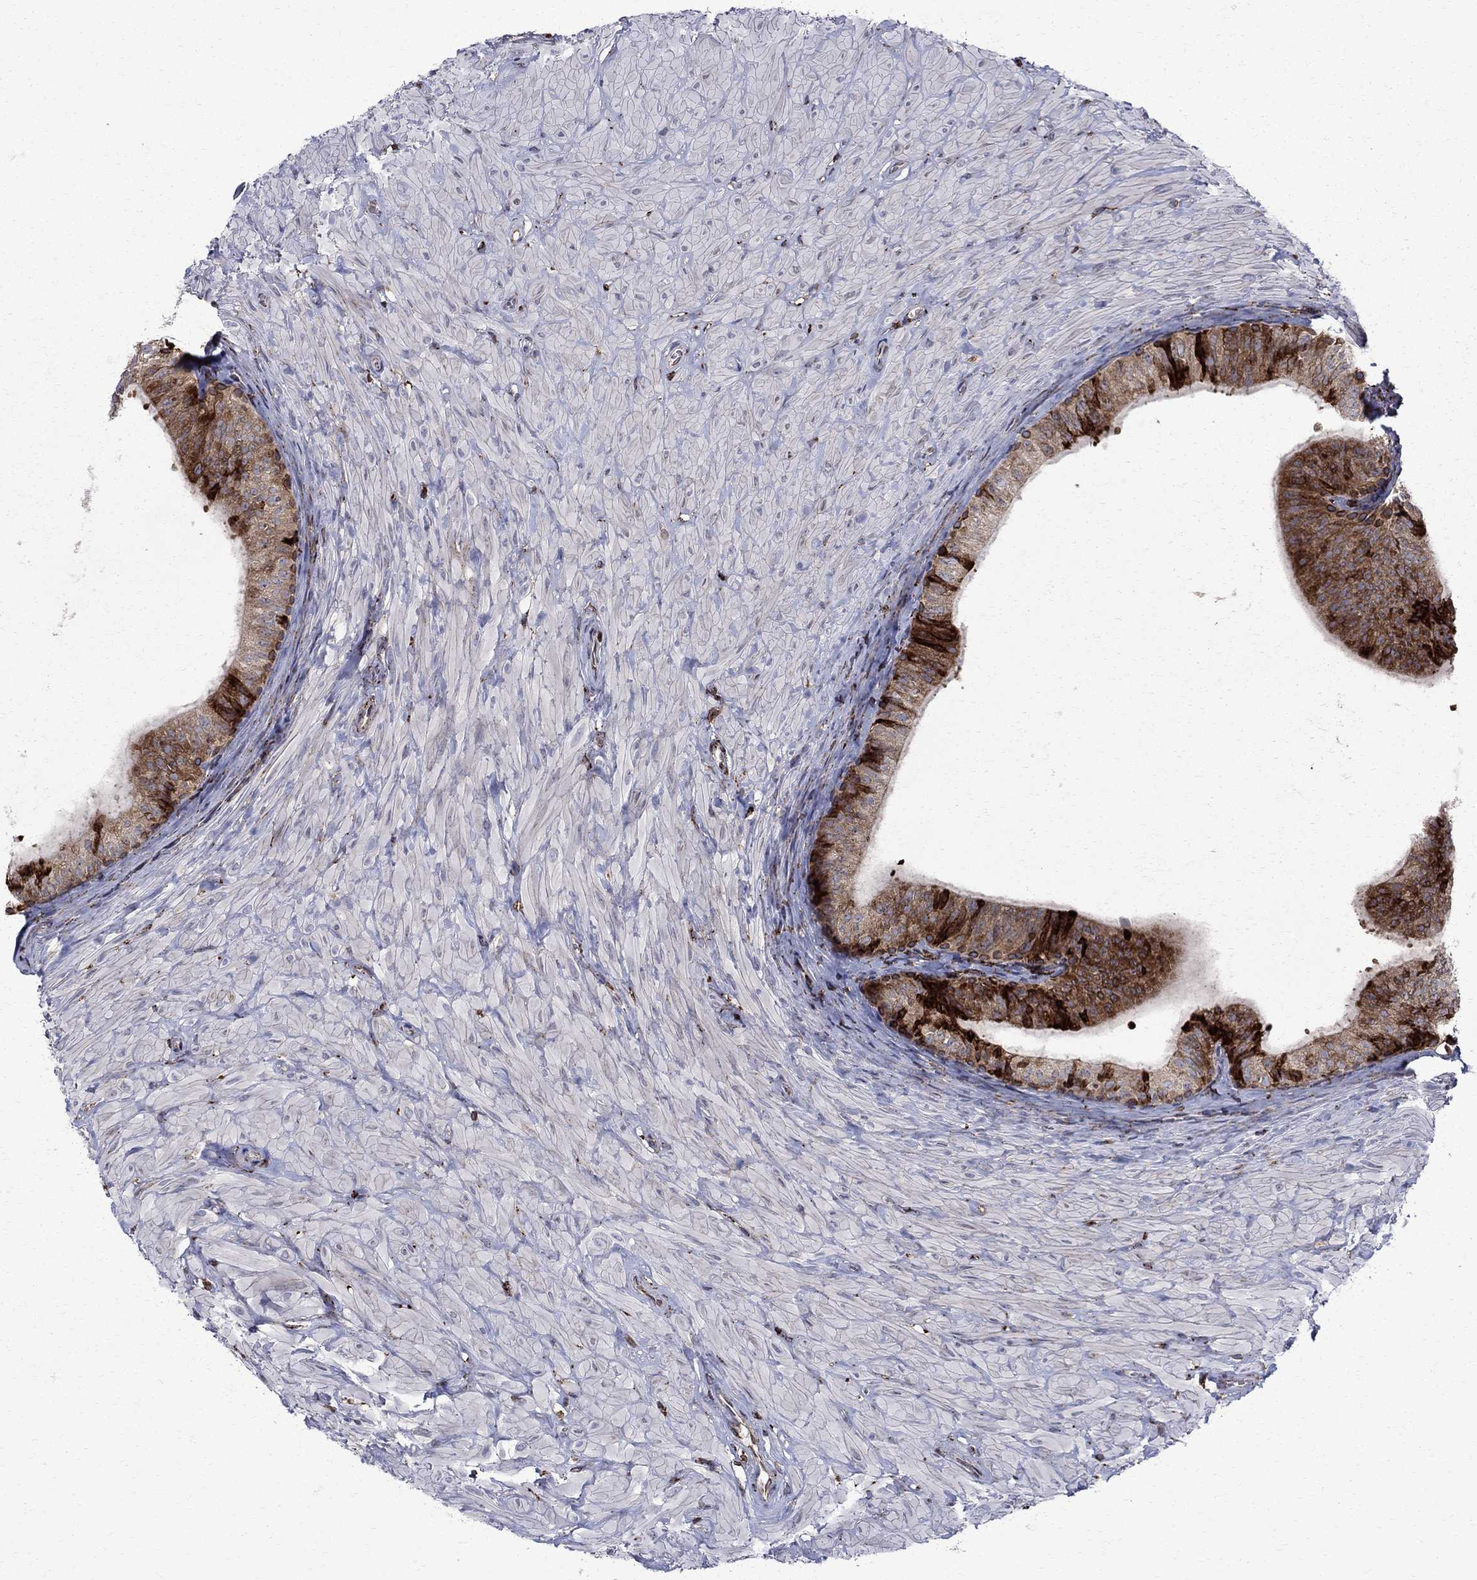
{"staining": {"intensity": "strong", "quantity": "<25%", "location": "cytoplasmic/membranous"}, "tissue": "epididymis", "cell_type": "Glandular cells", "image_type": "normal", "snomed": [{"axis": "morphology", "description": "Normal tissue, NOS"}, {"axis": "topography", "description": "Epididymis"}, {"axis": "topography", "description": "Vas deferens"}], "caption": "IHC staining of normal epididymis, which demonstrates medium levels of strong cytoplasmic/membranous positivity in approximately <25% of glandular cells indicating strong cytoplasmic/membranous protein positivity. The staining was performed using DAB (brown) for protein detection and nuclei were counterstained in hematoxylin (blue).", "gene": "CAB39L", "patient": {"sex": "male", "age": 23}}